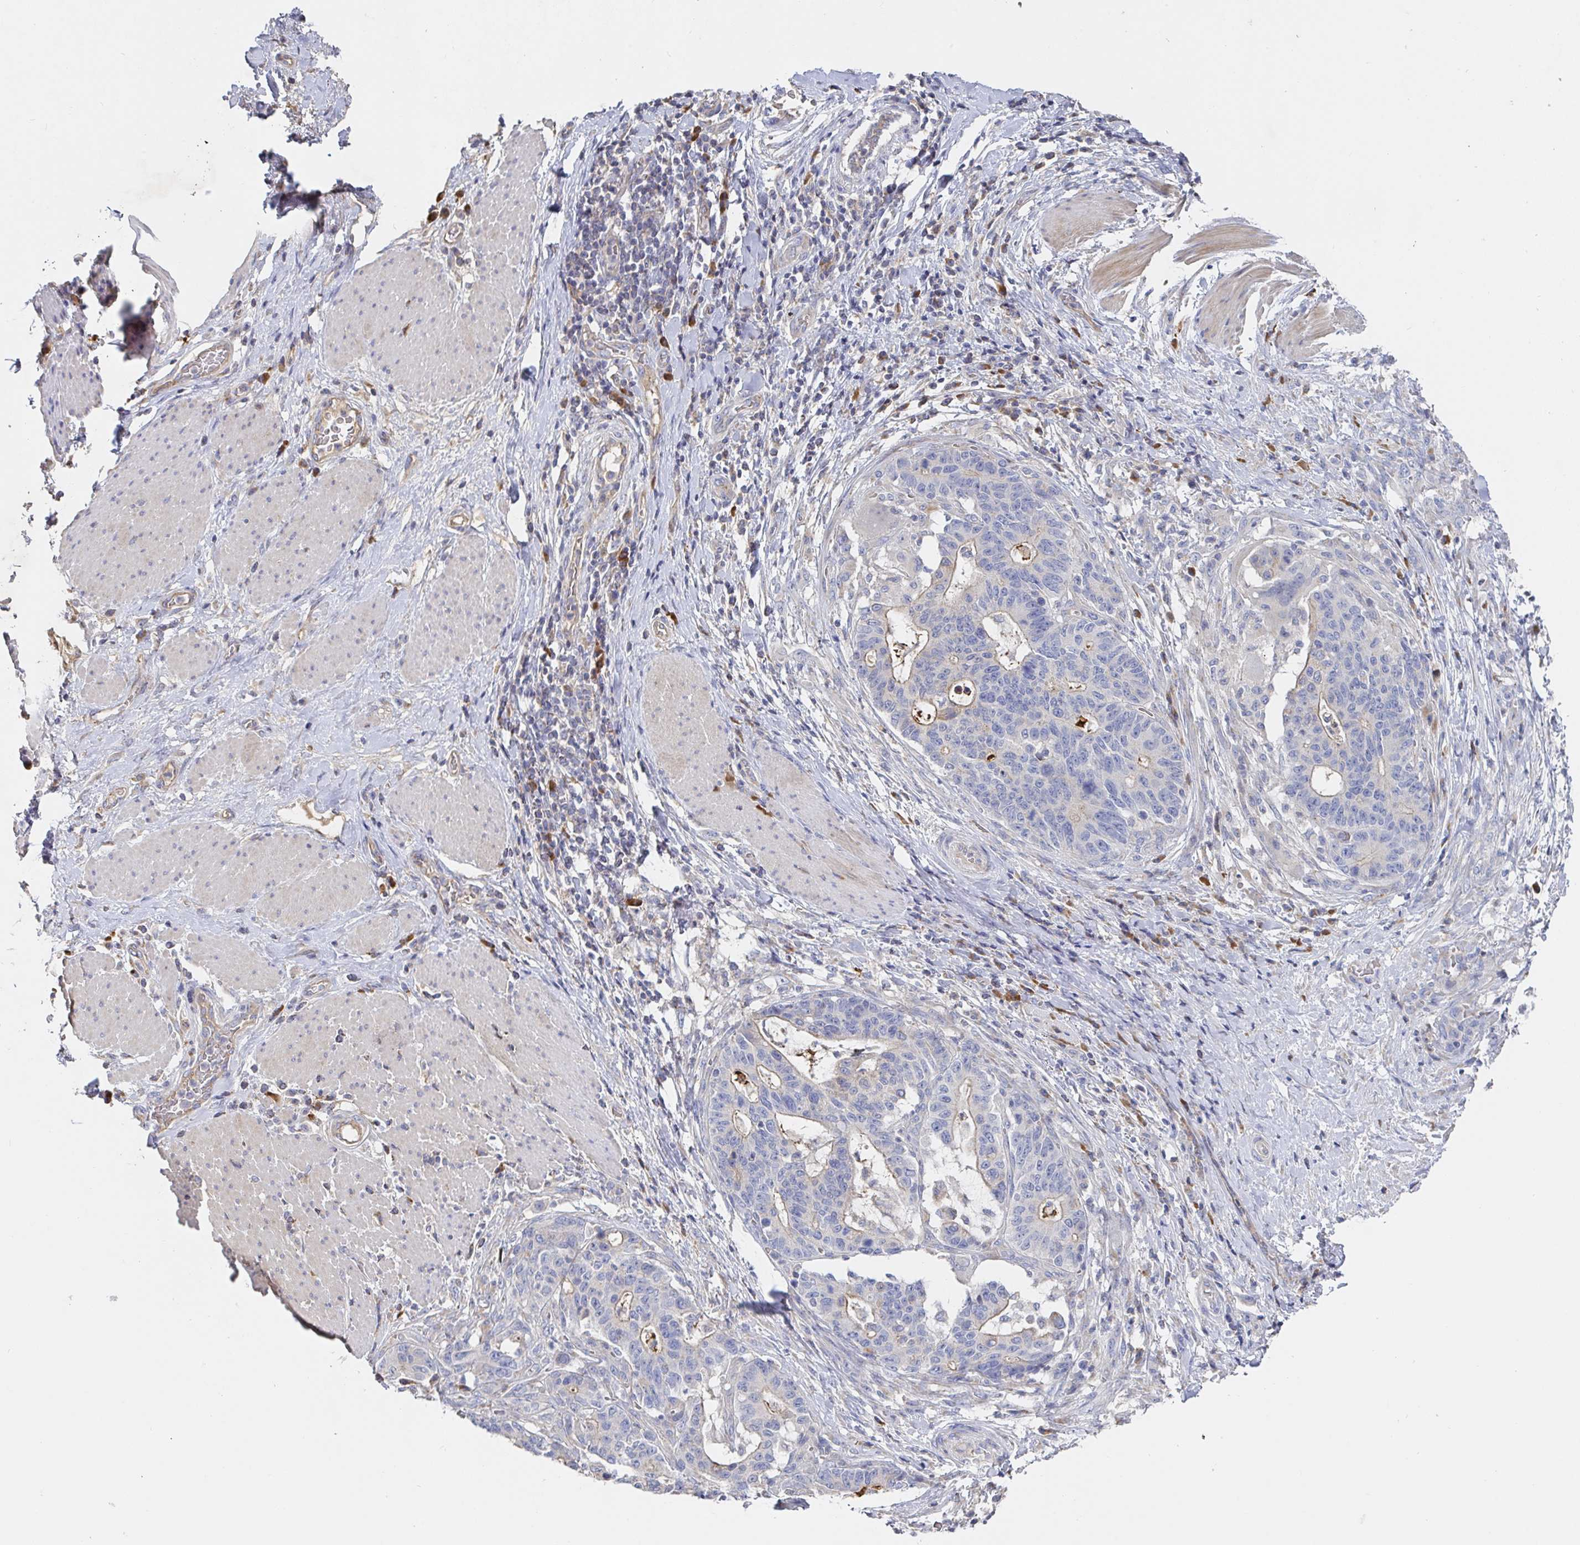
{"staining": {"intensity": "weak", "quantity": "<25%", "location": "cytoplasmic/membranous"}, "tissue": "stomach cancer", "cell_type": "Tumor cells", "image_type": "cancer", "snomed": [{"axis": "morphology", "description": "Normal tissue, NOS"}, {"axis": "morphology", "description": "Adenocarcinoma, NOS"}, {"axis": "topography", "description": "Stomach"}], "caption": "The image reveals no staining of tumor cells in stomach cancer (adenocarcinoma).", "gene": "IRAK2", "patient": {"sex": "female", "age": 64}}